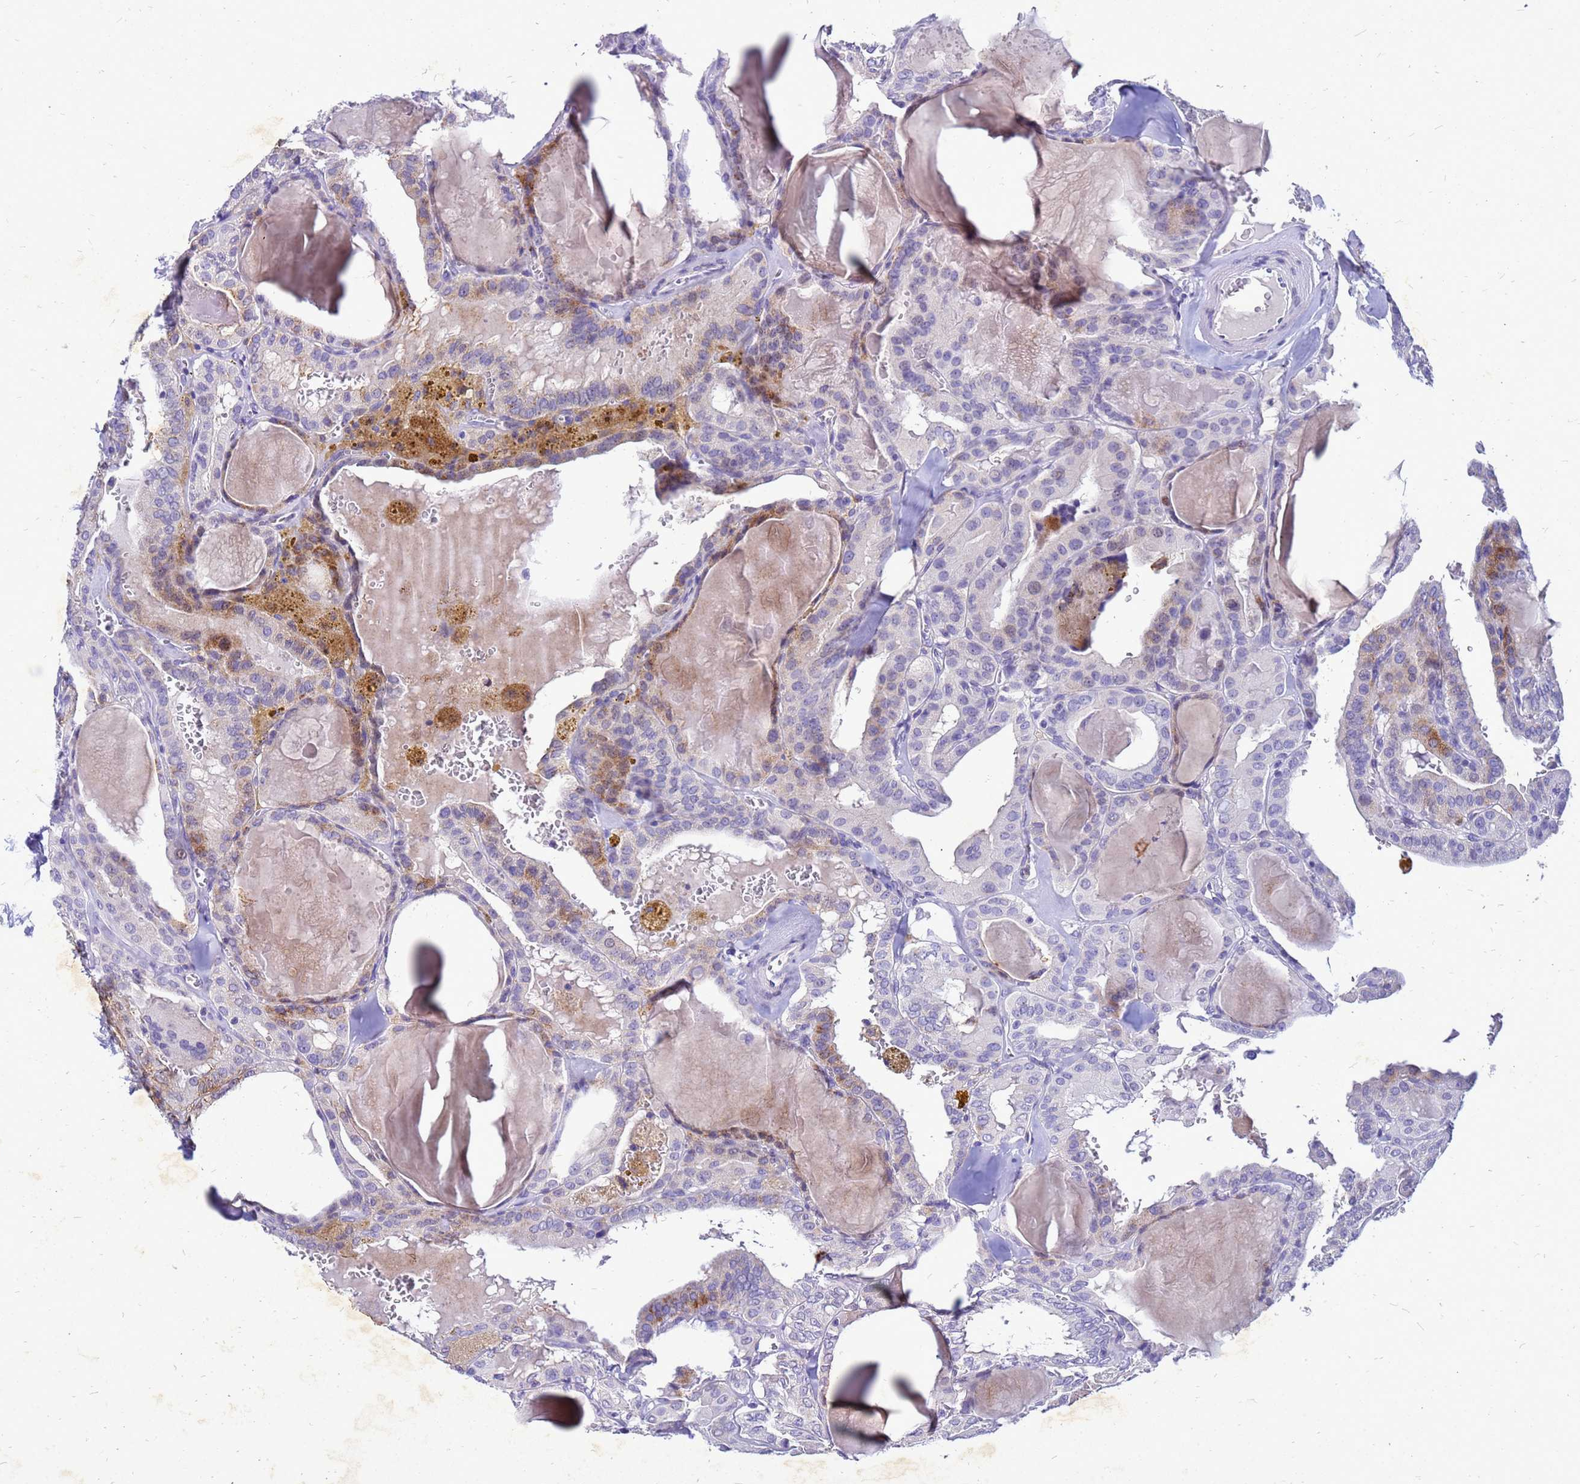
{"staining": {"intensity": "moderate", "quantity": "<25%", "location": "cytoplasmic/membranous"}, "tissue": "thyroid cancer", "cell_type": "Tumor cells", "image_type": "cancer", "snomed": [{"axis": "morphology", "description": "Papillary adenocarcinoma, NOS"}, {"axis": "topography", "description": "Thyroid gland"}], "caption": "Moderate cytoplasmic/membranous expression for a protein is appreciated in about <25% of tumor cells of thyroid cancer (papillary adenocarcinoma) using IHC.", "gene": "AKR1C1", "patient": {"sex": "male", "age": 52}}